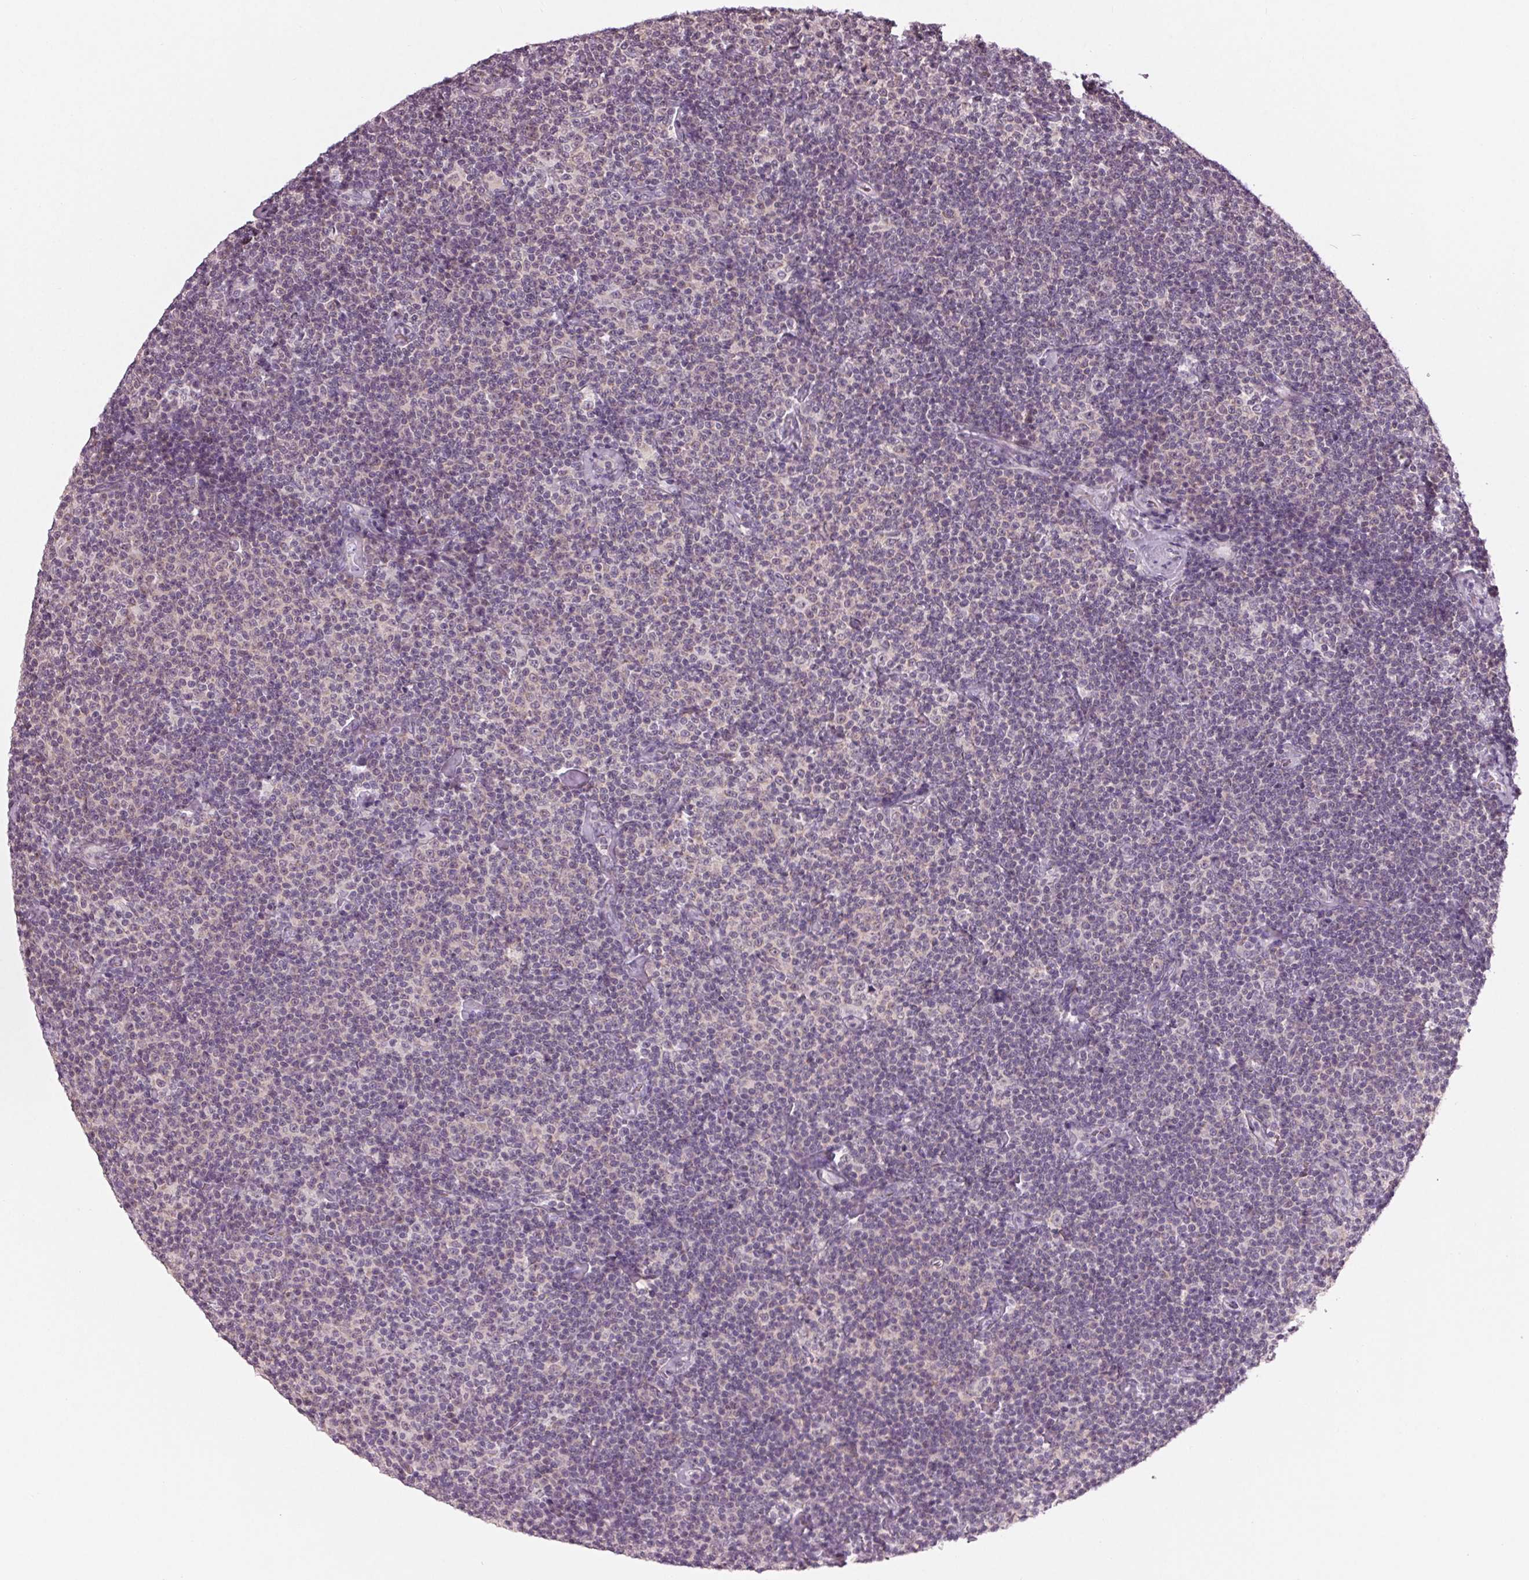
{"staining": {"intensity": "negative", "quantity": "none", "location": "none"}, "tissue": "lymphoma", "cell_type": "Tumor cells", "image_type": "cancer", "snomed": [{"axis": "morphology", "description": "Malignant lymphoma, non-Hodgkin's type, Low grade"}, {"axis": "topography", "description": "Lymph node"}], "caption": "A high-resolution image shows immunohistochemistry (IHC) staining of malignant lymphoma, non-Hodgkin's type (low-grade), which displays no significant positivity in tumor cells.", "gene": "ZNF605", "patient": {"sex": "male", "age": 81}}